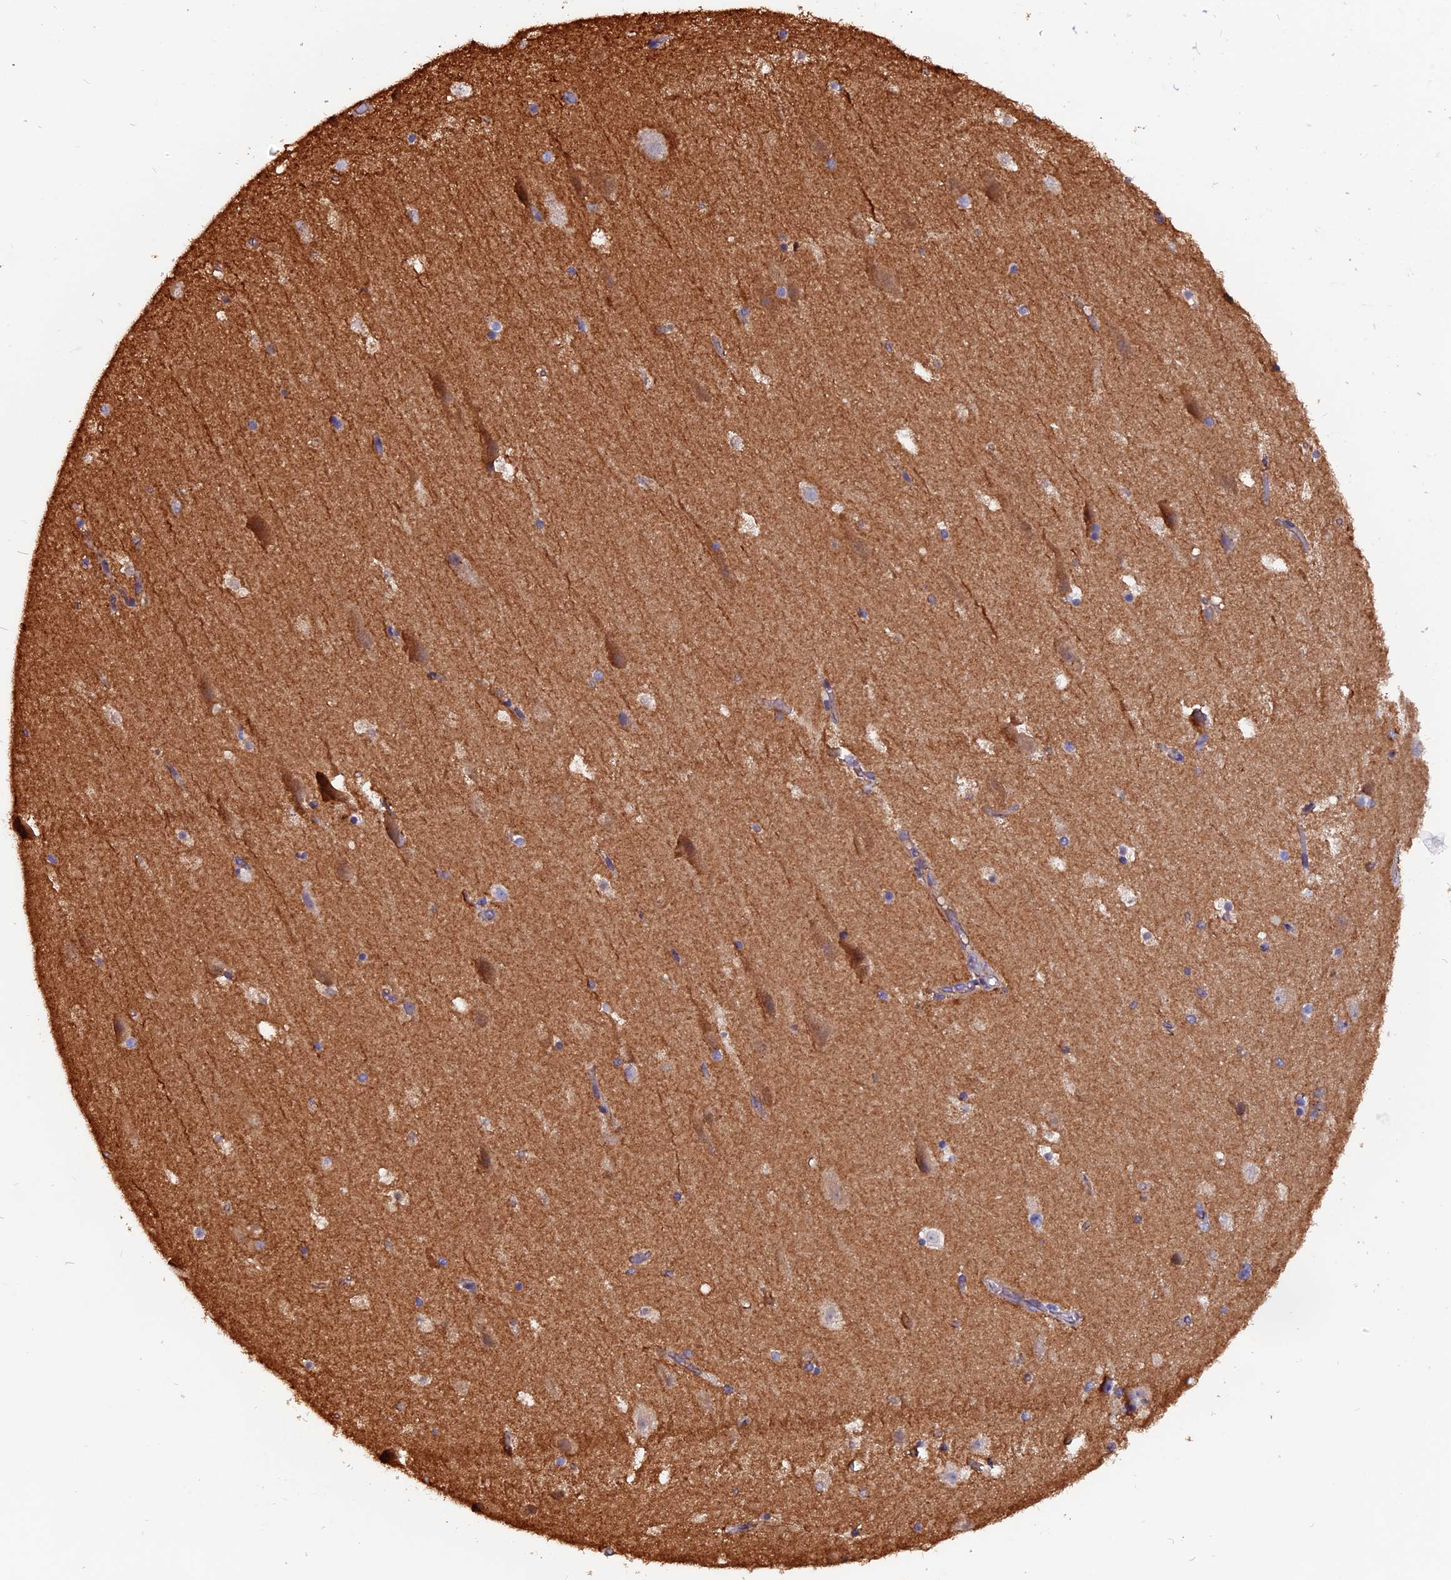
{"staining": {"intensity": "negative", "quantity": "none", "location": "none"}, "tissue": "hippocampus", "cell_type": "Glial cells", "image_type": "normal", "snomed": [{"axis": "morphology", "description": "Normal tissue, NOS"}, {"axis": "topography", "description": "Hippocampus"}], "caption": "This is an immunohistochemistry (IHC) image of normal hippocampus. There is no staining in glial cells.", "gene": "ZNF749", "patient": {"sex": "female", "age": 52}}